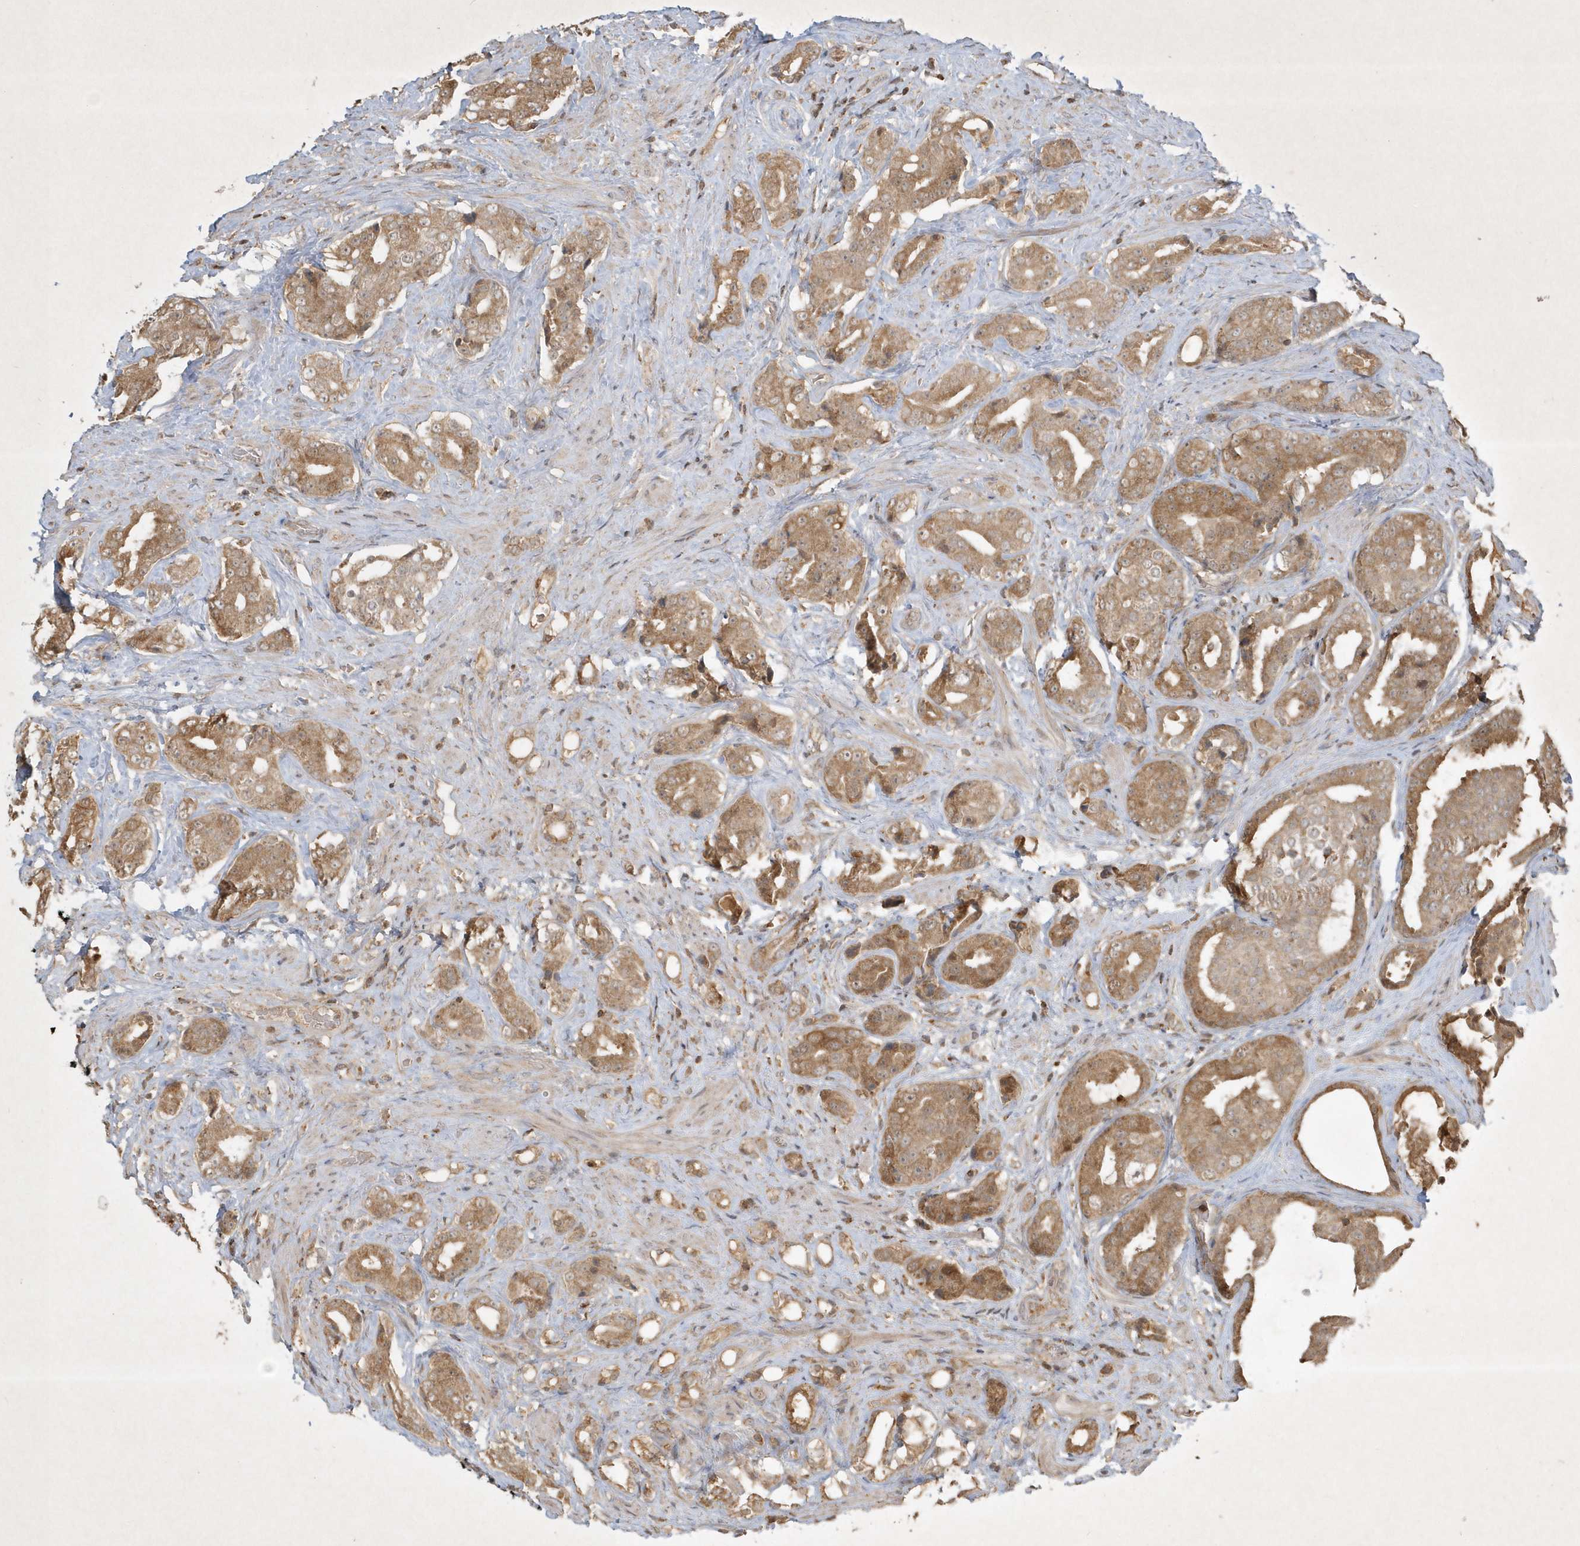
{"staining": {"intensity": "moderate", "quantity": ">75%", "location": "cytoplasmic/membranous"}, "tissue": "prostate cancer", "cell_type": "Tumor cells", "image_type": "cancer", "snomed": [{"axis": "morphology", "description": "Adenocarcinoma, High grade"}, {"axis": "topography", "description": "Prostate"}], "caption": "High-power microscopy captured an IHC histopathology image of adenocarcinoma (high-grade) (prostate), revealing moderate cytoplasmic/membranous expression in about >75% of tumor cells.", "gene": "PLTP", "patient": {"sex": "male", "age": 71}}